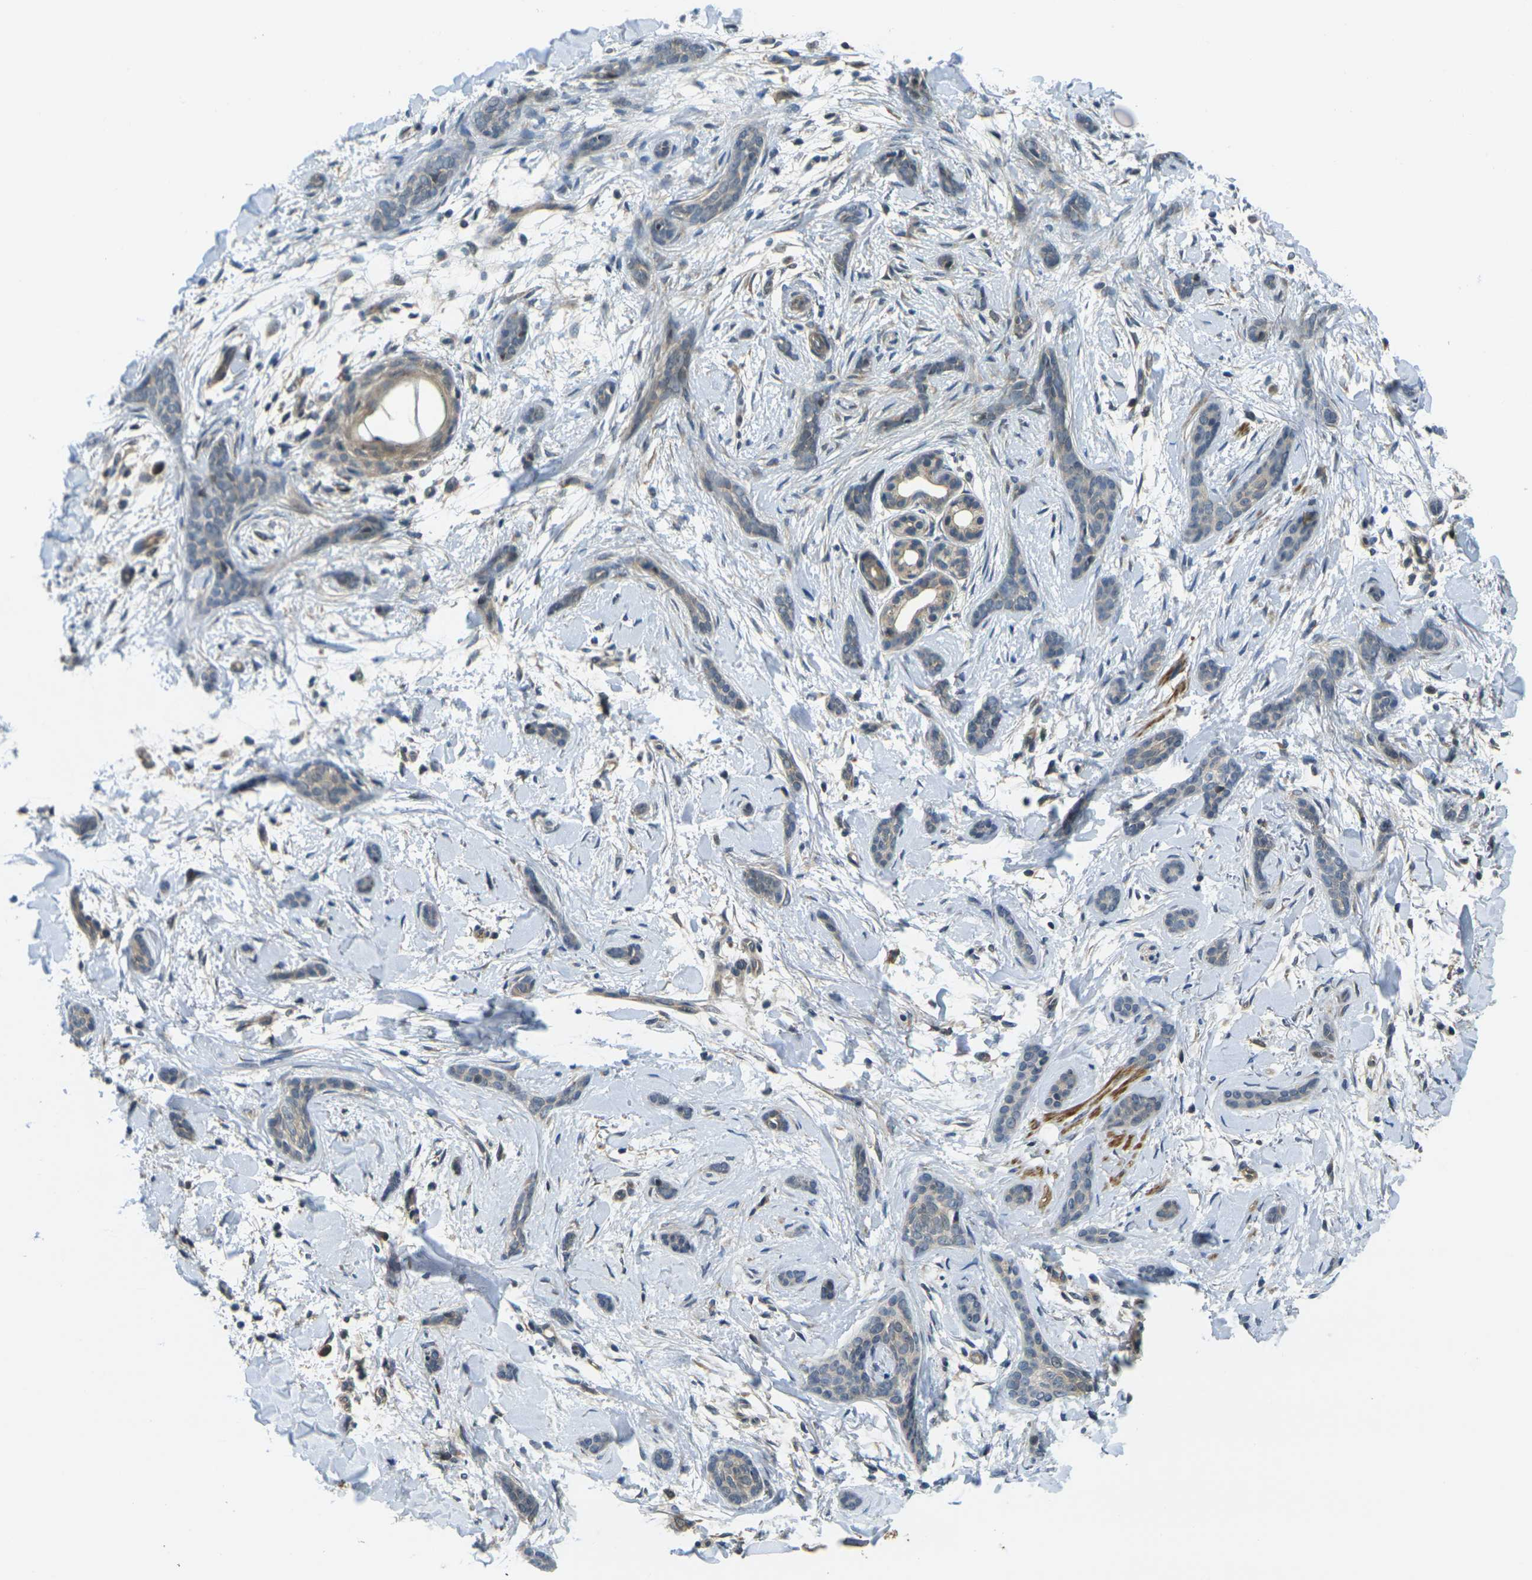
{"staining": {"intensity": "weak", "quantity": "<25%", "location": "cytoplasmic/membranous"}, "tissue": "skin cancer", "cell_type": "Tumor cells", "image_type": "cancer", "snomed": [{"axis": "morphology", "description": "Basal cell carcinoma"}, {"axis": "topography", "description": "Skin"}], "caption": "A high-resolution image shows immunohistochemistry staining of skin cancer (basal cell carcinoma), which demonstrates no significant expression in tumor cells. Brightfield microscopy of immunohistochemistry stained with DAB (brown) and hematoxylin (blue), captured at high magnification.", "gene": "KCTD10", "patient": {"sex": "female", "age": 58}}